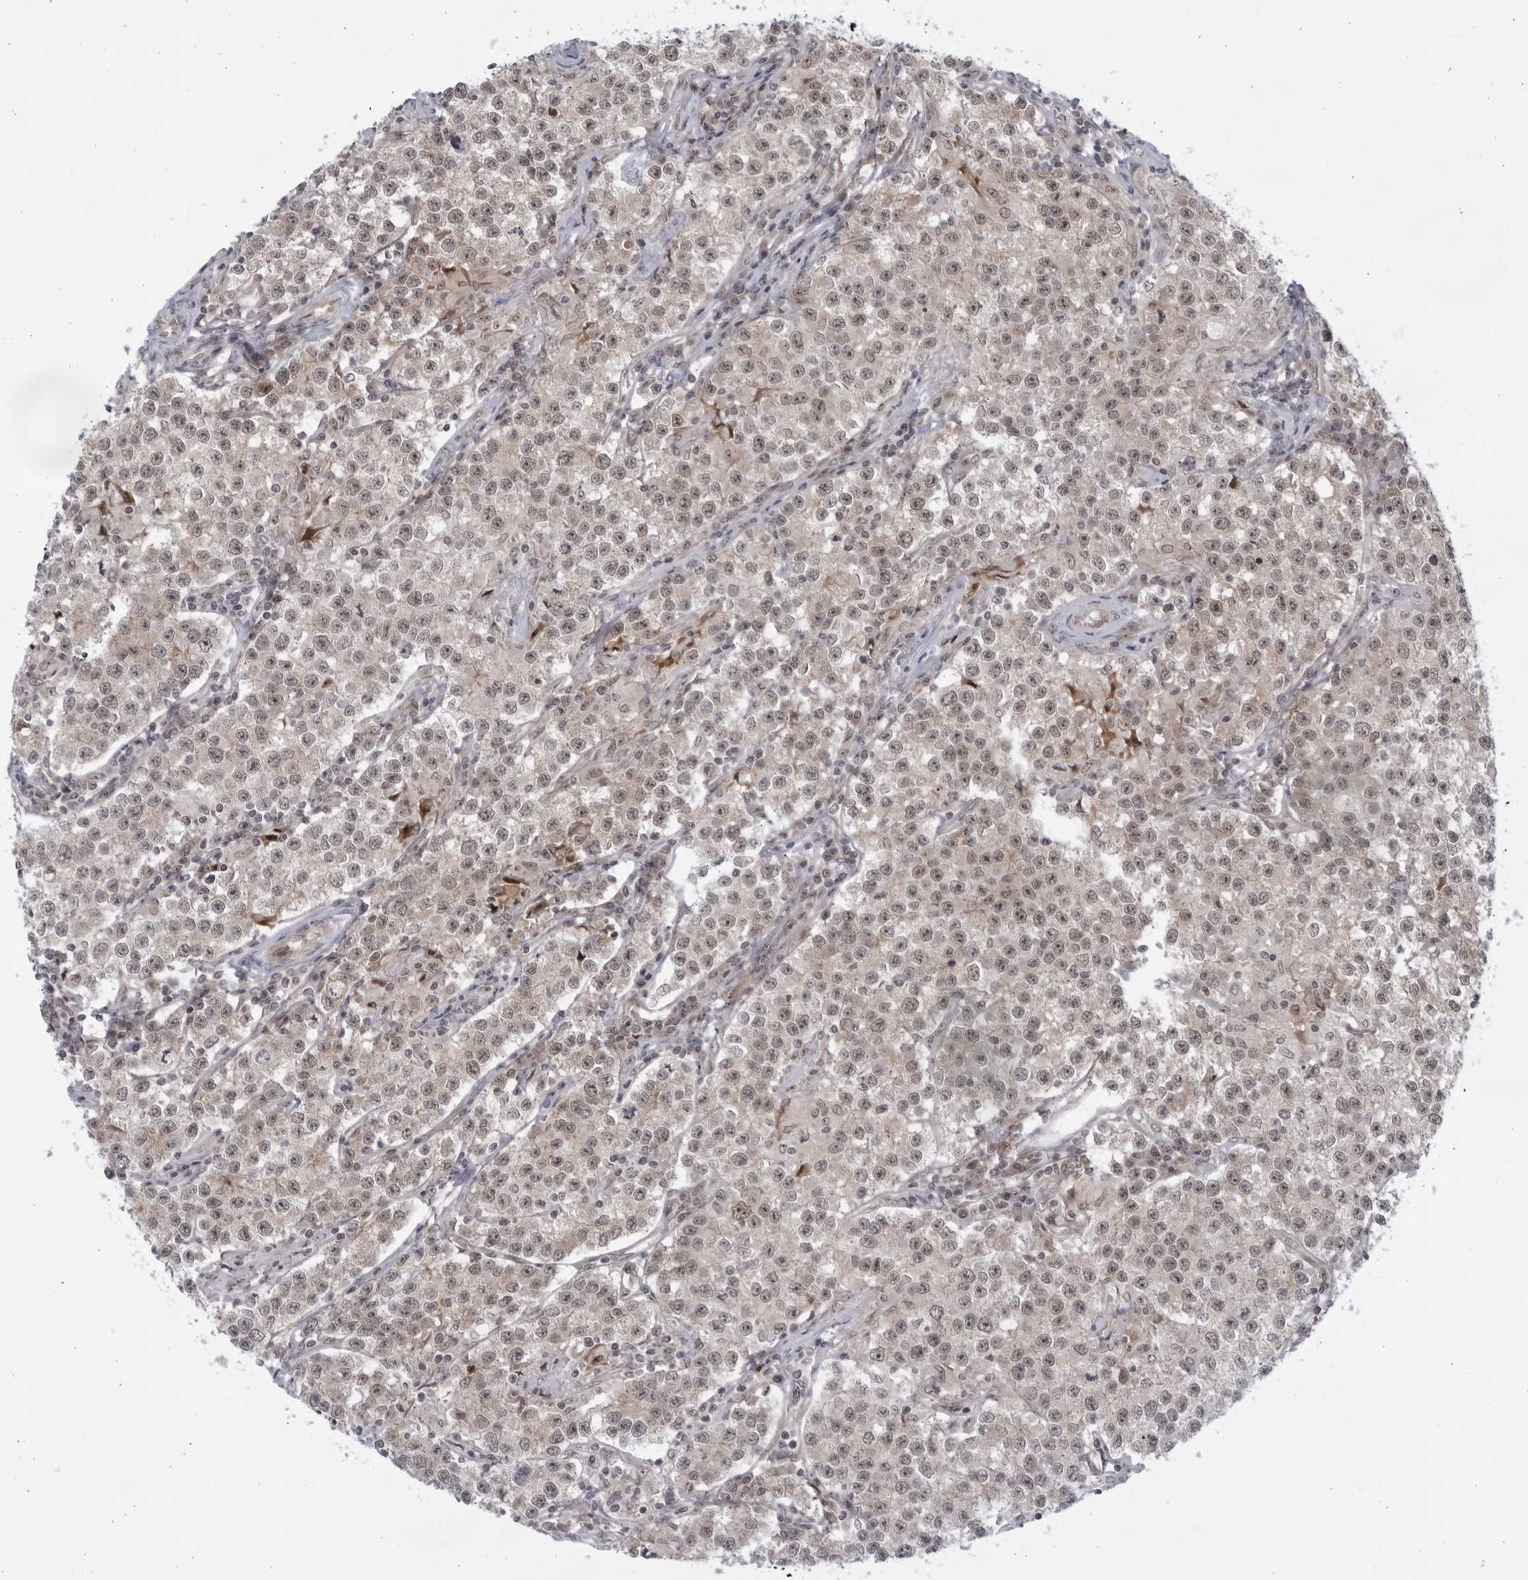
{"staining": {"intensity": "weak", "quantity": ">75%", "location": "cytoplasmic/membranous,nuclear"}, "tissue": "testis cancer", "cell_type": "Tumor cells", "image_type": "cancer", "snomed": [{"axis": "morphology", "description": "Seminoma, NOS"}, {"axis": "morphology", "description": "Carcinoma, Embryonal, NOS"}, {"axis": "topography", "description": "Testis"}], "caption": "Protein analysis of testis cancer (seminoma) tissue reveals weak cytoplasmic/membranous and nuclear staining in approximately >75% of tumor cells.", "gene": "ITGB3BP", "patient": {"sex": "male", "age": 43}}